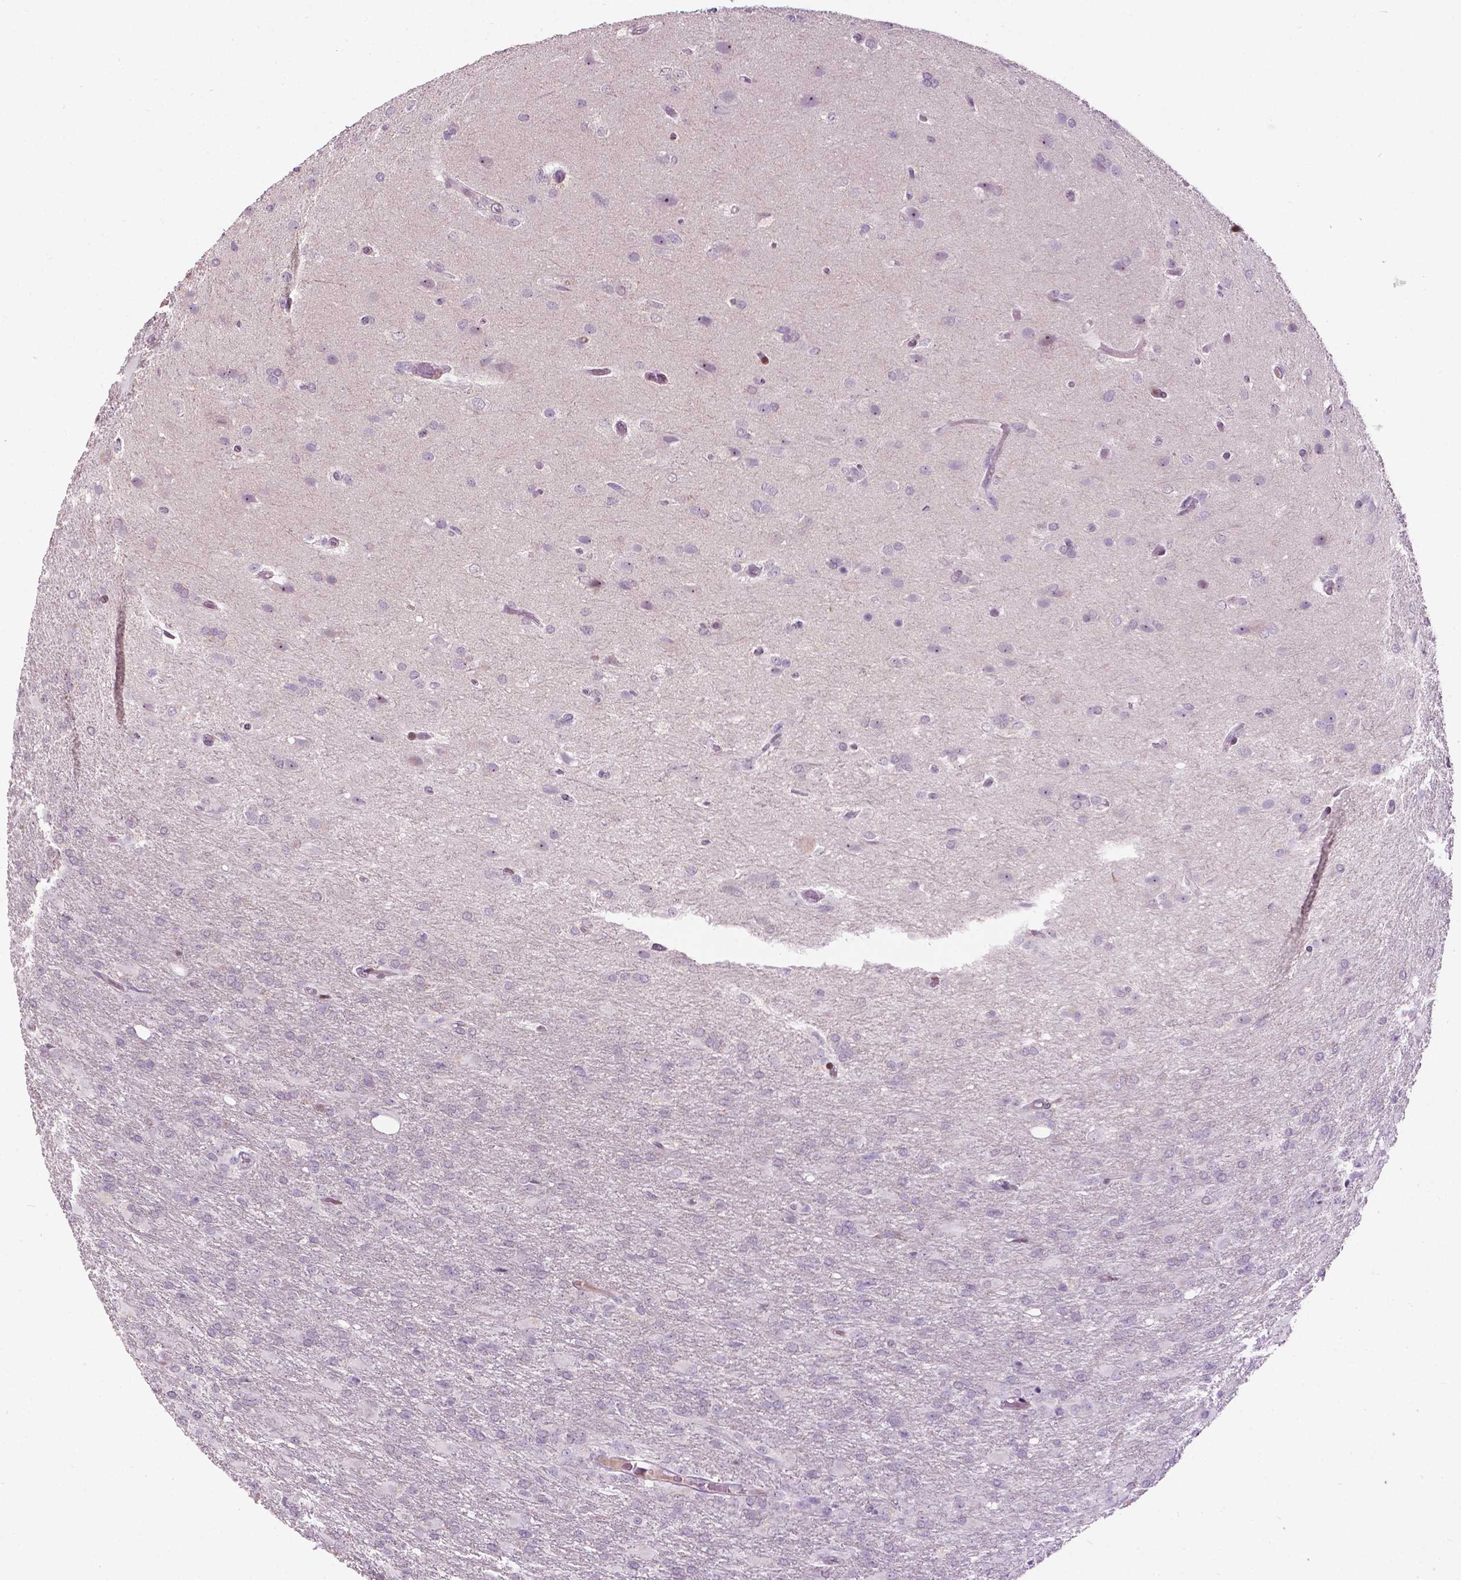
{"staining": {"intensity": "negative", "quantity": "none", "location": "none"}, "tissue": "glioma", "cell_type": "Tumor cells", "image_type": "cancer", "snomed": [{"axis": "morphology", "description": "Glioma, malignant, High grade"}, {"axis": "topography", "description": "Brain"}], "caption": "Glioma stained for a protein using immunohistochemistry exhibits no staining tumor cells.", "gene": "PTPN18", "patient": {"sex": "male", "age": 68}}